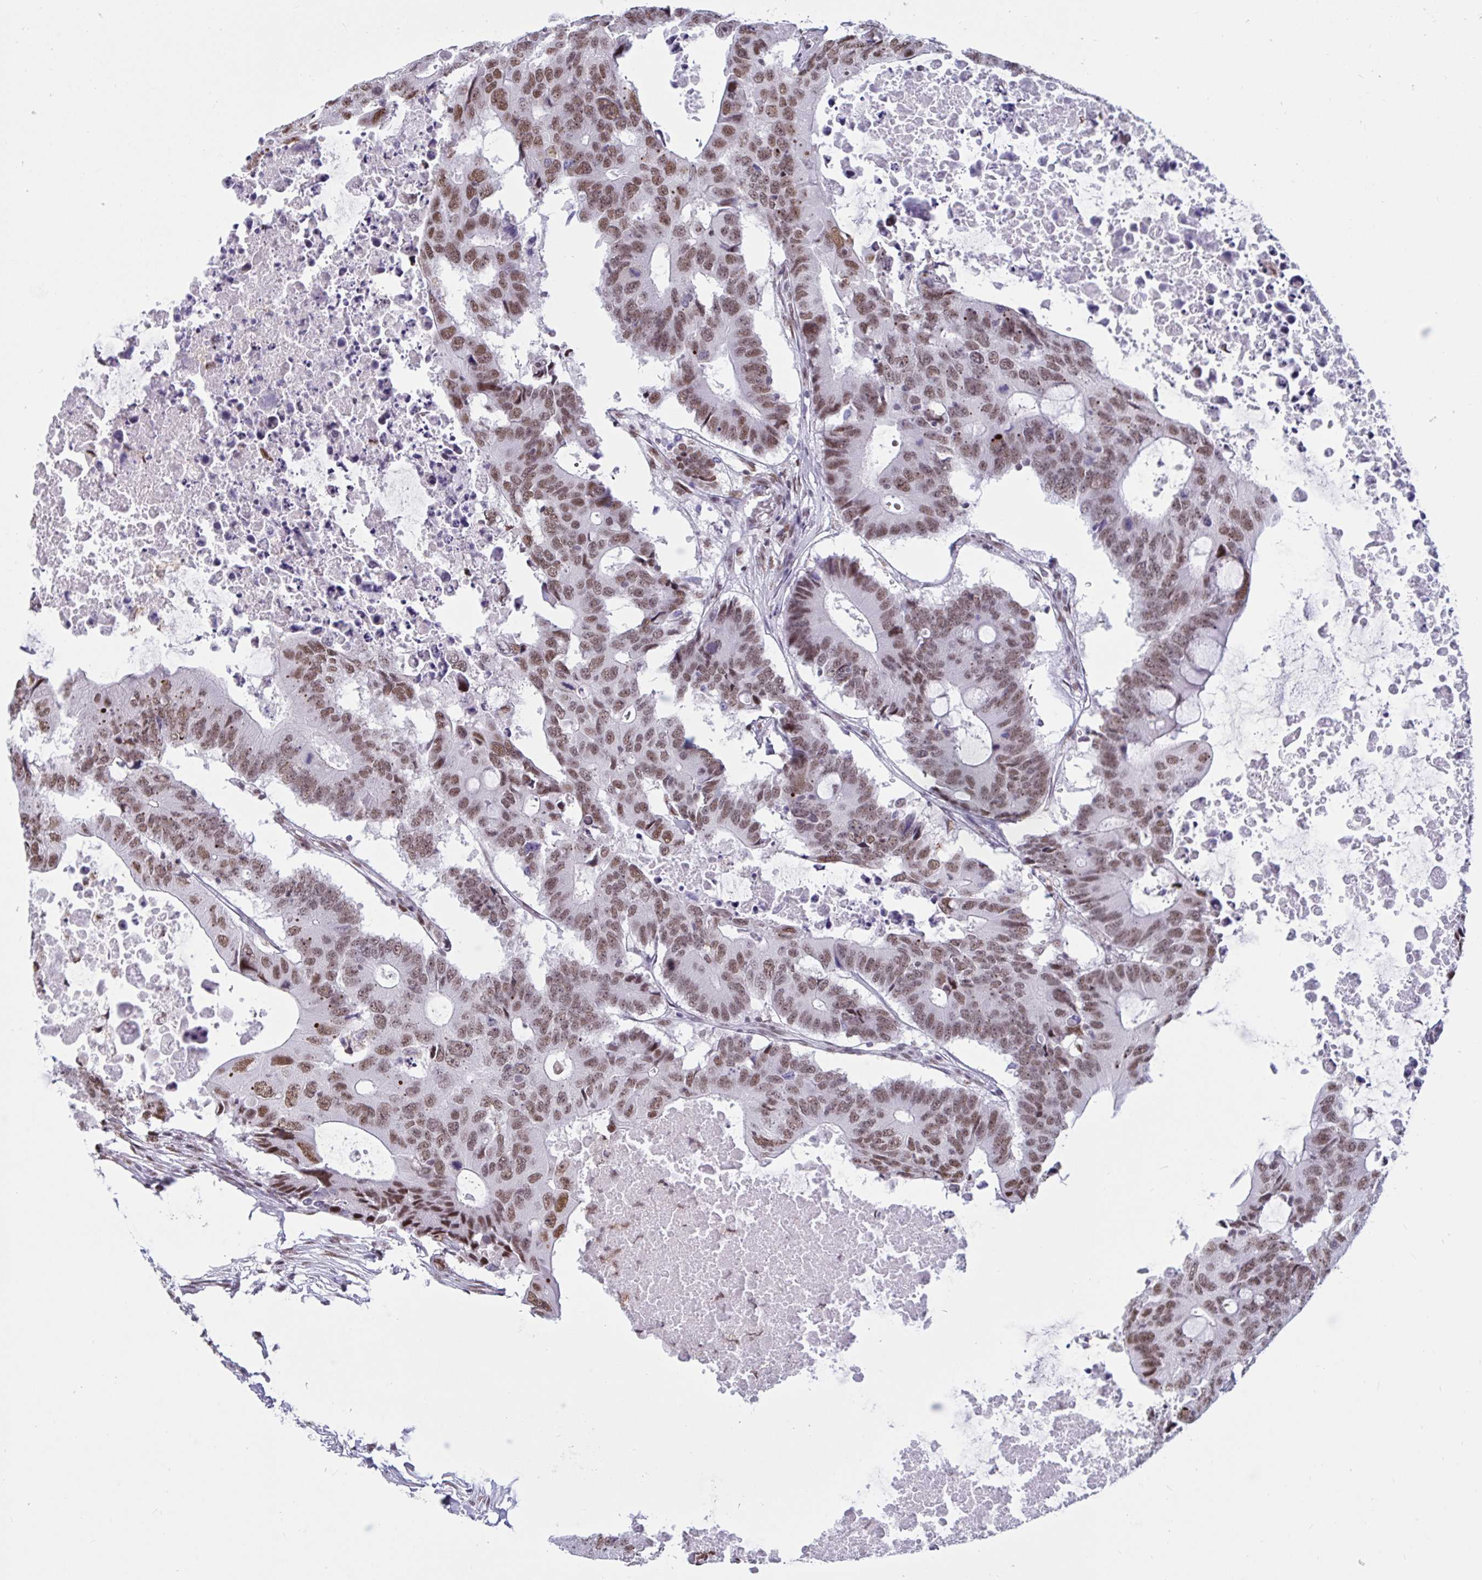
{"staining": {"intensity": "moderate", "quantity": ">75%", "location": "nuclear"}, "tissue": "colorectal cancer", "cell_type": "Tumor cells", "image_type": "cancer", "snomed": [{"axis": "morphology", "description": "Adenocarcinoma, NOS"}, {"axis": "topography", "description": "Colon"}], "caption": "DAB immunohistochemical staining of human colorectal adenocarcinoma demonstrates moderate nuclear protein positivity in approximately >75% of tumor cells. Using DAB (3,3'-diaminobenzidine) (brown) and hematoxylin (blue) stains, captured at high magnification using brightfield microscopy.", "gene": "CBFA2T2", "patient": {"sex": "male", "age": 71}}